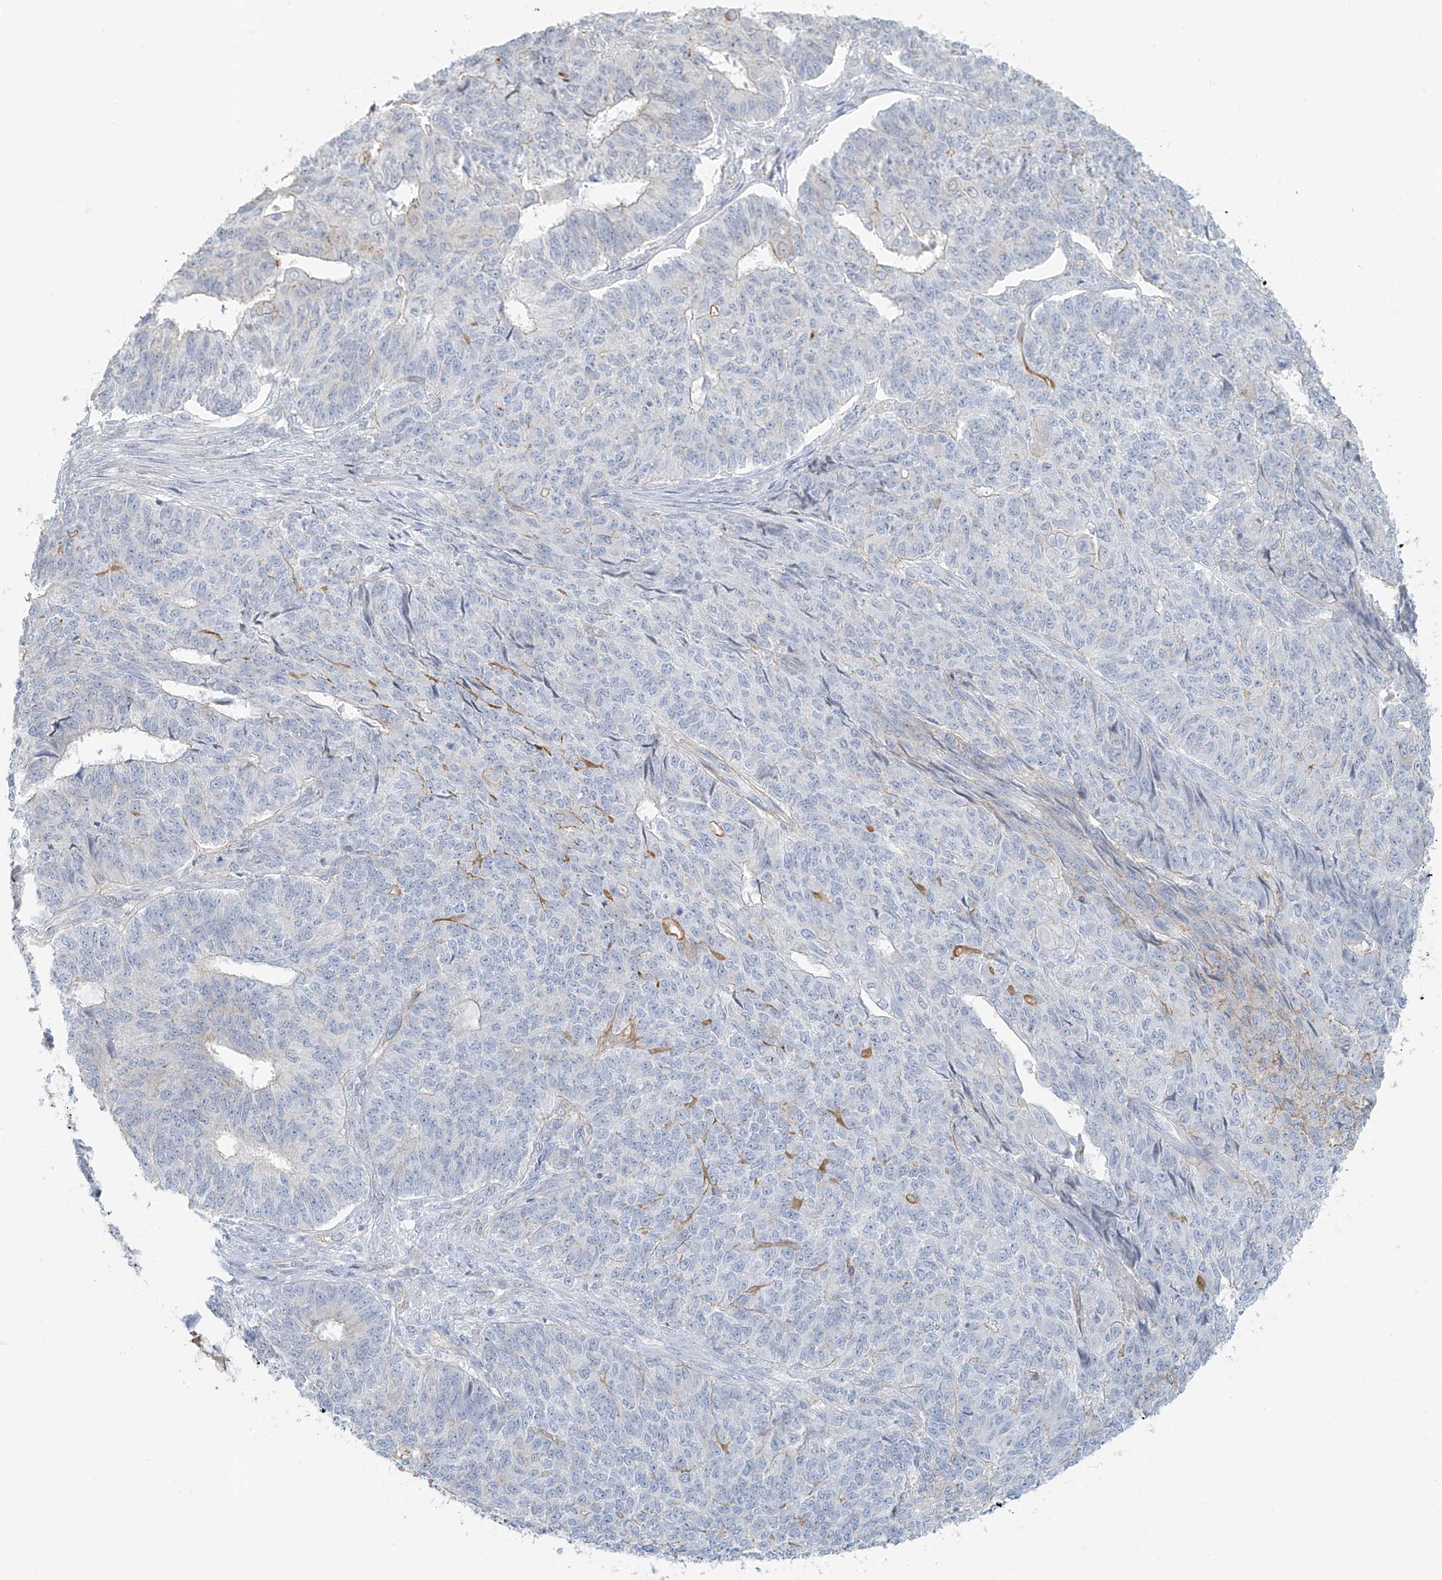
{"staining": {"intensity": "negative", "quantity": "none", "location": "none"}, "tissue": "endometrial cancer", "cell_type": "Tumor cells", "image_type": "cancer", "snomed": [{"axis": "morphology", "description": "Adenocarcinoma, NOS"}, {"axis": "topography", "description": "Endometrium"}], "caption": "This is an immunohistochemistry (IHC) histopathology image of human endometrial cancer (adenocarcinoma). There is no positivity in tumor cells.", "gene": "TUBE1", "patient": {"sex": "female", "age": 32}}